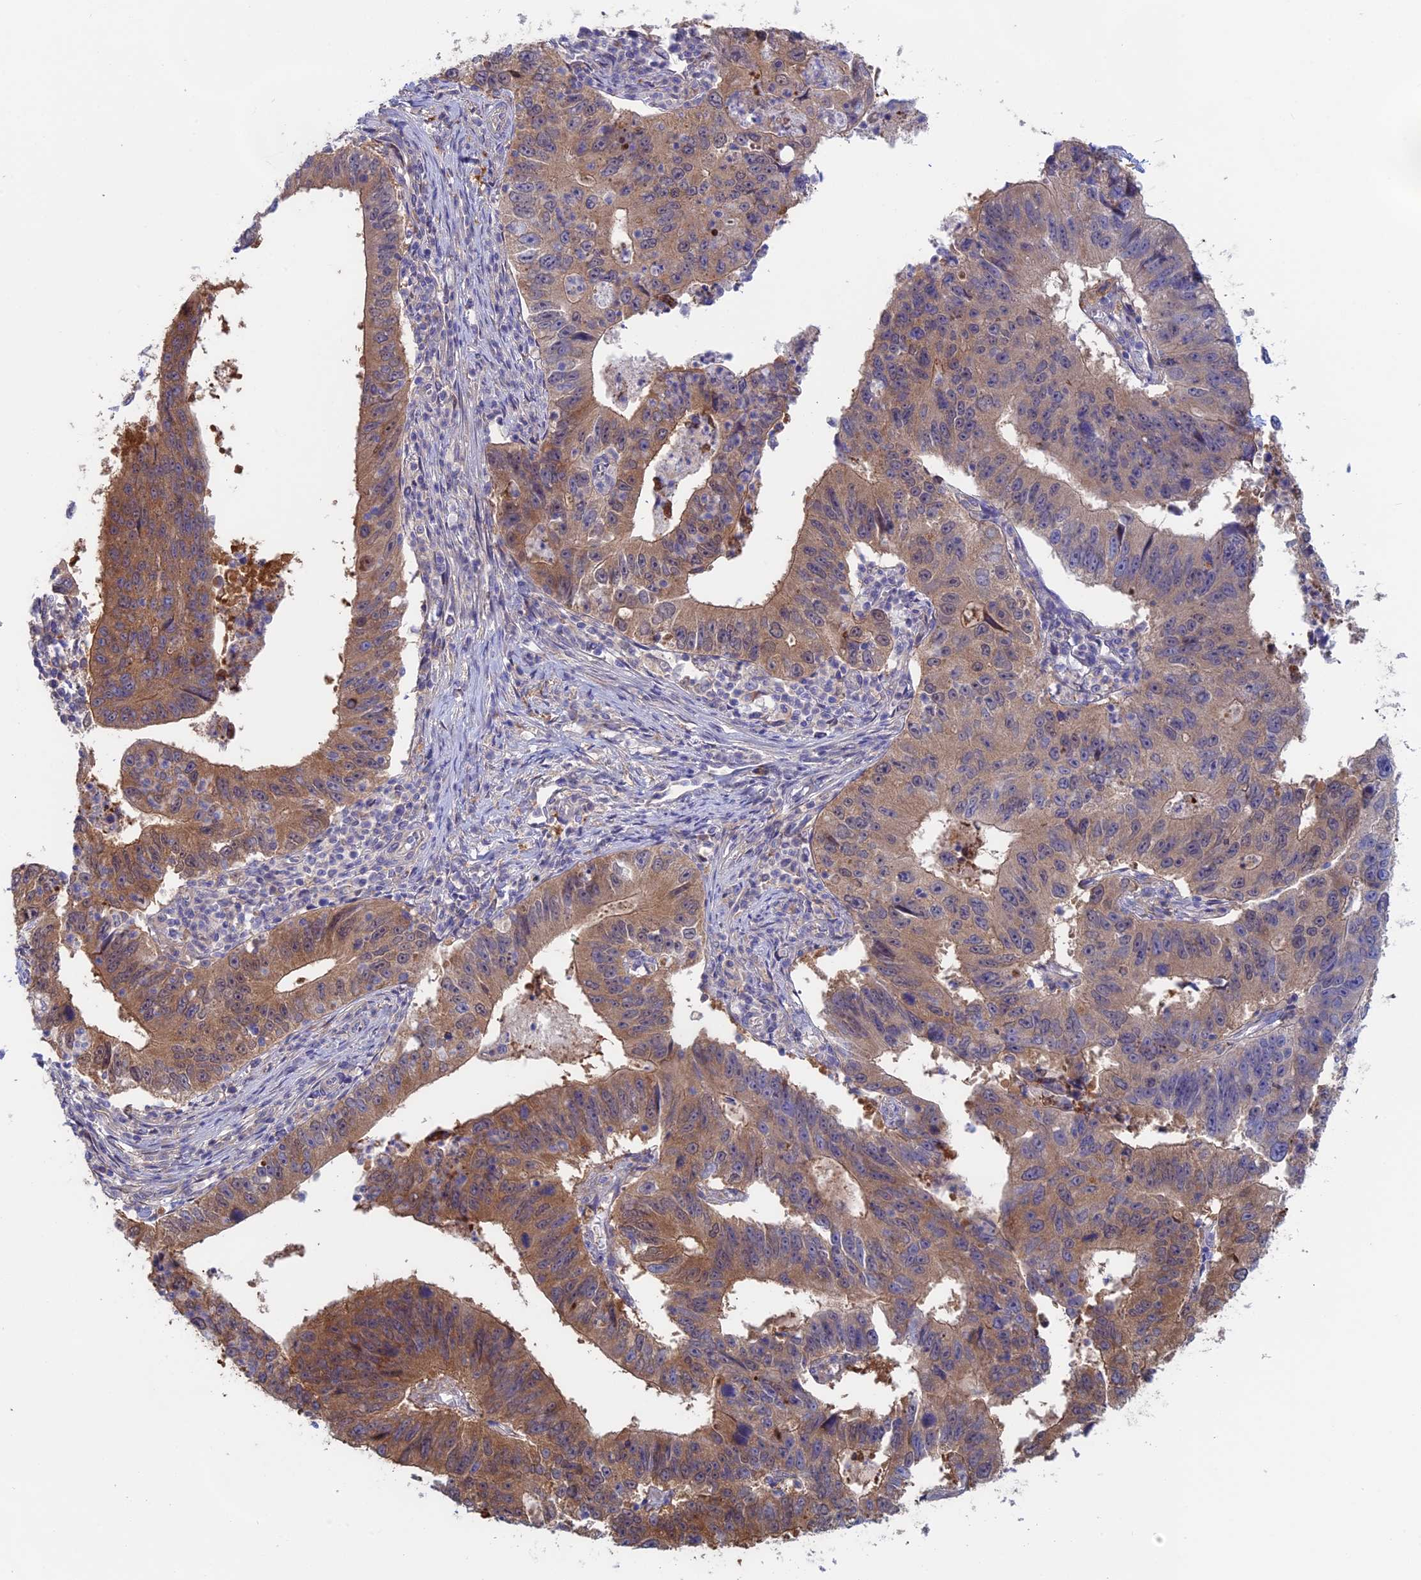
{"staining": {"intensity": "moderate", "quantity": "25%-75%", "location": "cytoplasmic/membranous"}, "tissue": "stomach cancer", "cell_type": "Tumor cells", "image_type": "cancer", "snomed": [{"axis": "morphology", "description": "Adenocarcinoma, NOS"}, {"axis": "topography", "description": "Stomach"}], "caption": "The histopathology image demonstrates a brown stain indicating the presence of a protein in the cytoplasmic/membranous of tumor cells in stomach adenocarcinoma. The staining is performed using DAB (3,3'-diaminobenzidine) brown chromogen to label protein expression. The nuclei are counter-stained blue using hematoxylin.", "gene": "SYNDIG1L", "patient": {"sex": "male", "age": 59}}